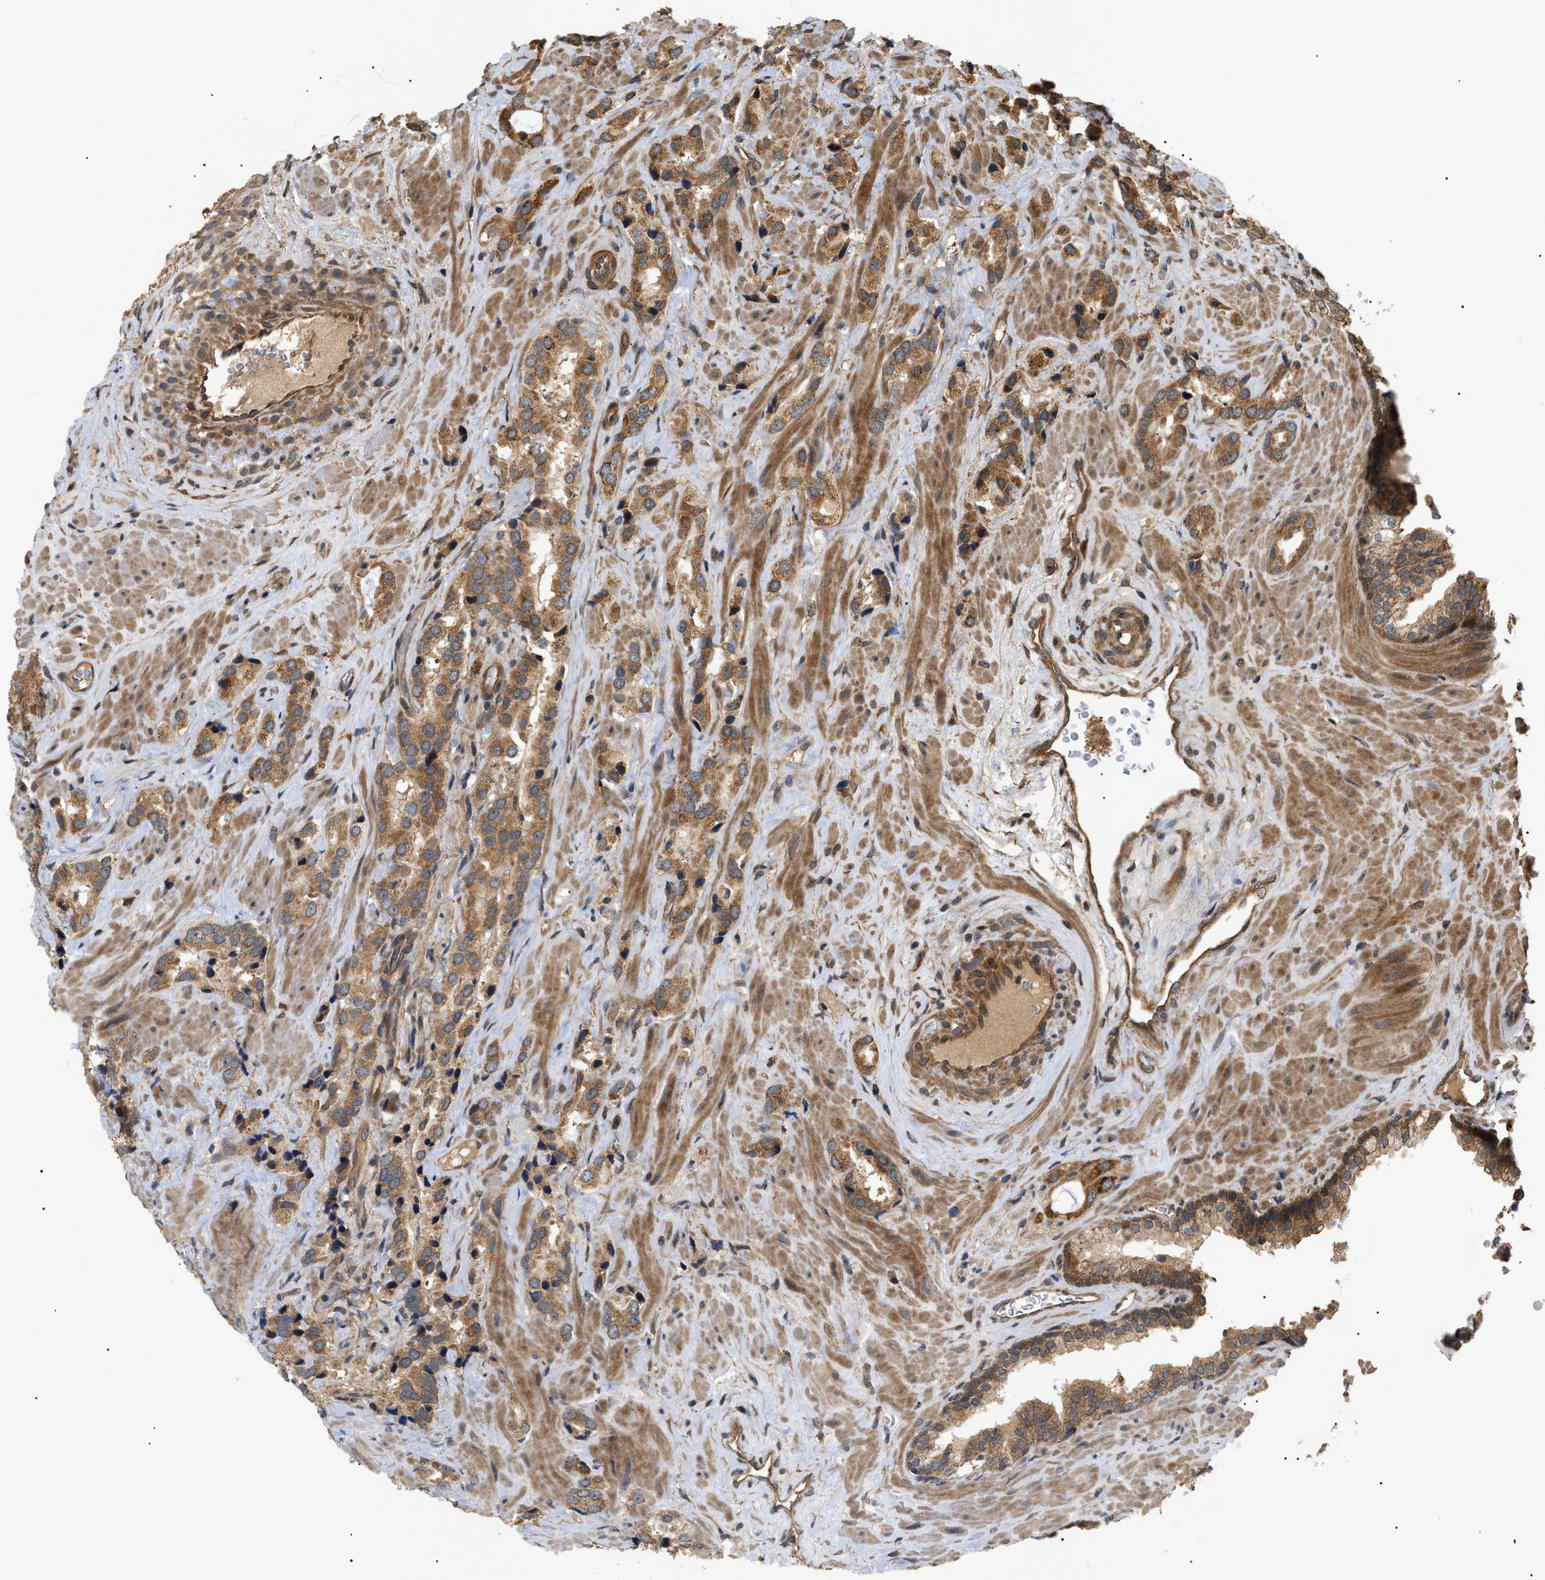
{"staining": {"intensity": "moderate", "quantity": ">75%", "location": "cytoplasmic/membranous"}, "tissue": "prostate cancer", "cell_type": "Tumor cells", "image_type": "cancer", "snomed": [{"axis": "morphology", "description": "Adenocarcinoma, High grade"}, {"axis": "topography", "description": "Prostate"}], "caption": "About >75% of tumor cells in prostate cancer (high-grade adenocarcinoma) exhibit moderate cytoplasmic/membranous protein staining as visualized by brown immunohistochemical staining.", "gene": "ASTL", "patient": {"sex": "male", "age": 64}}